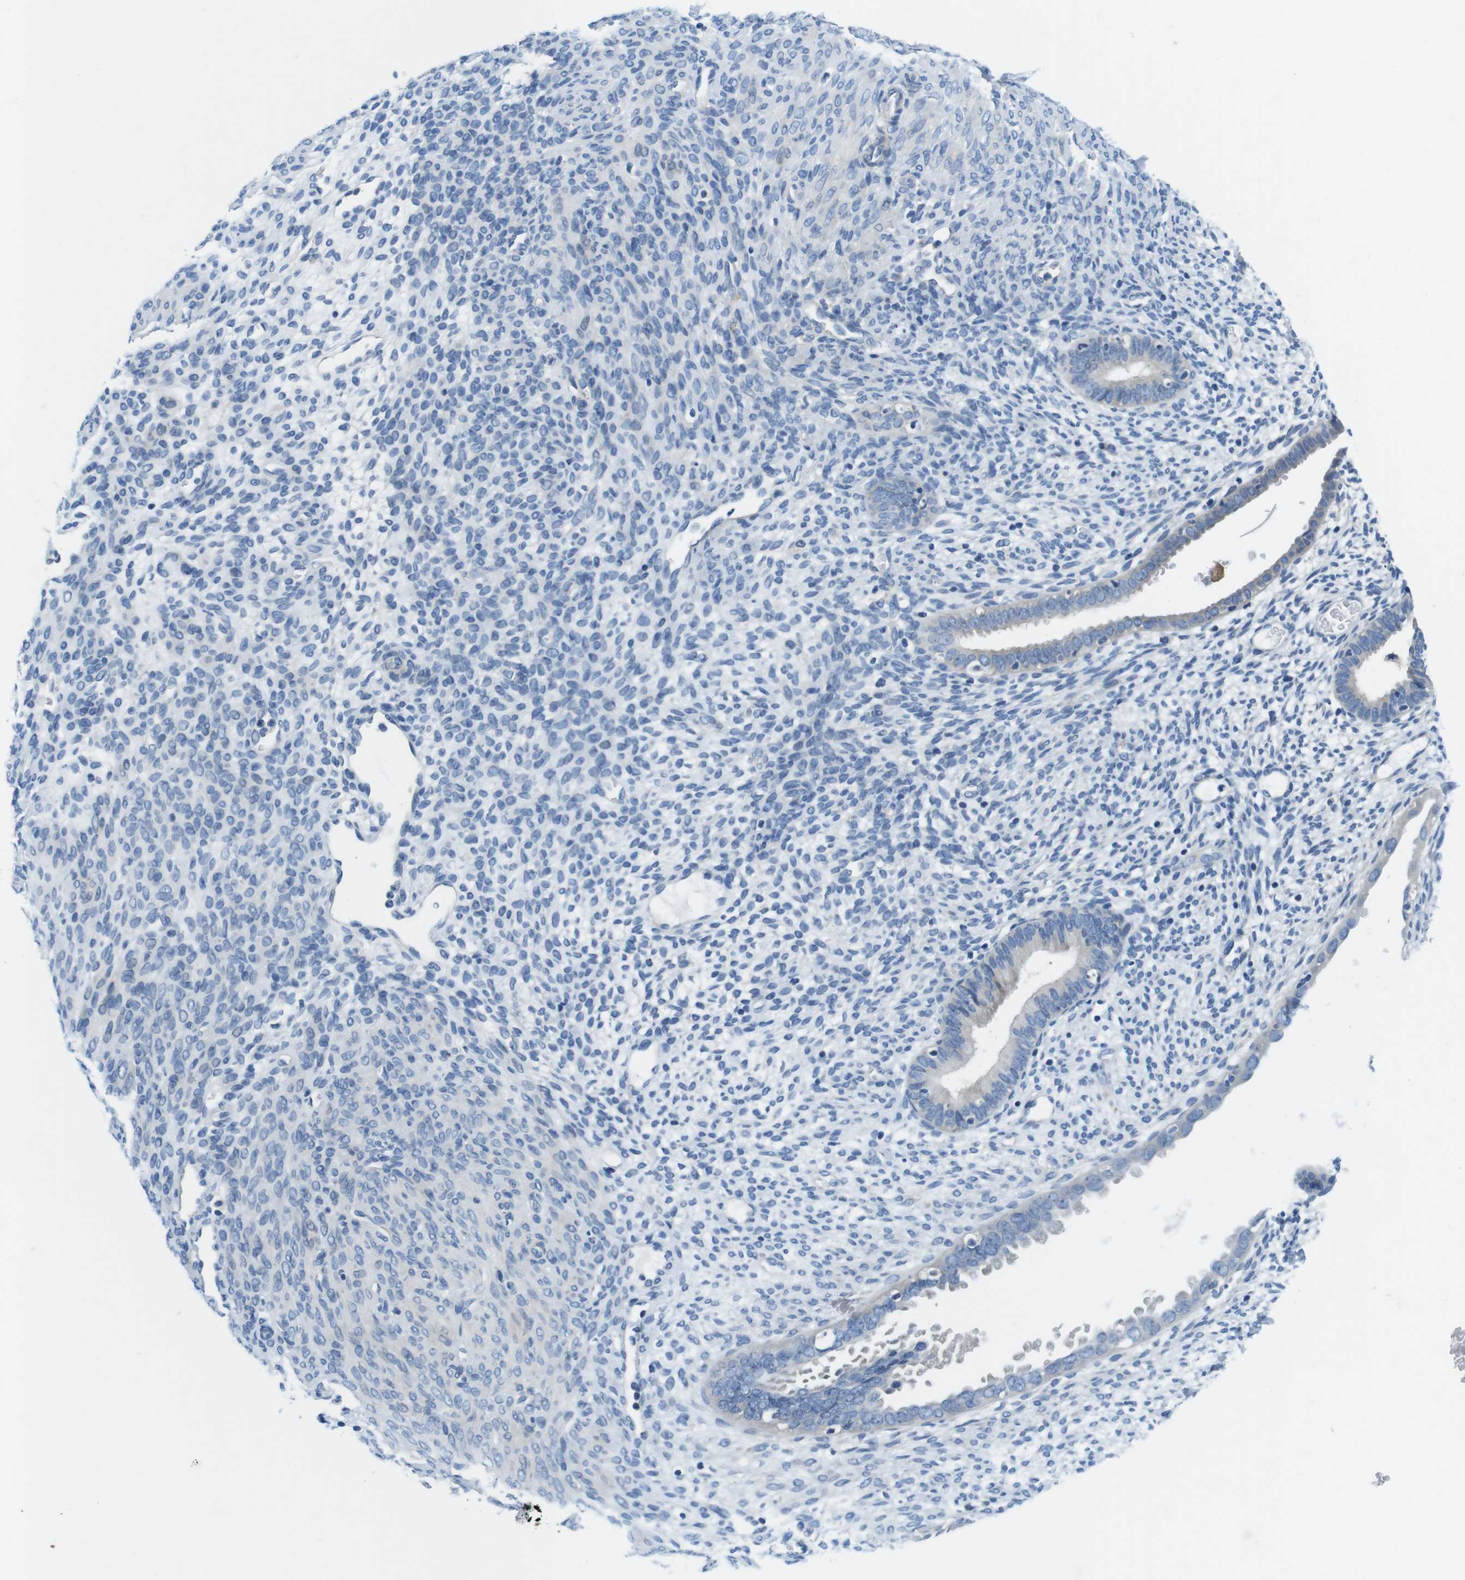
{"staining": {"intensity": "negative", "quantity": "none", "location": "none"}, "tissue": "endometrium", "cell_type": "Cells in endometrial stroma", "image_type": "normal", "snomed": [{"axis": "morphology", "description": "Normal tissue, NOS"}, {"axis": "morphology", "description": "Atrophy, NOS"}, {"axis": "topography", "description": "Uterus"}, {"axis": "topography", "description": "Endometrium"}], "caption": "This is a photomicrograph of immunohistochemistry staining of unremarkable endometrium, which shows no expression in cells in endometrial stroma. (DAB (3,3'-diaminobenzidine) immunohistochemistry, high magnification).", "gene": "DENND4C", "patient": {"sex": "female", "age": 68}}